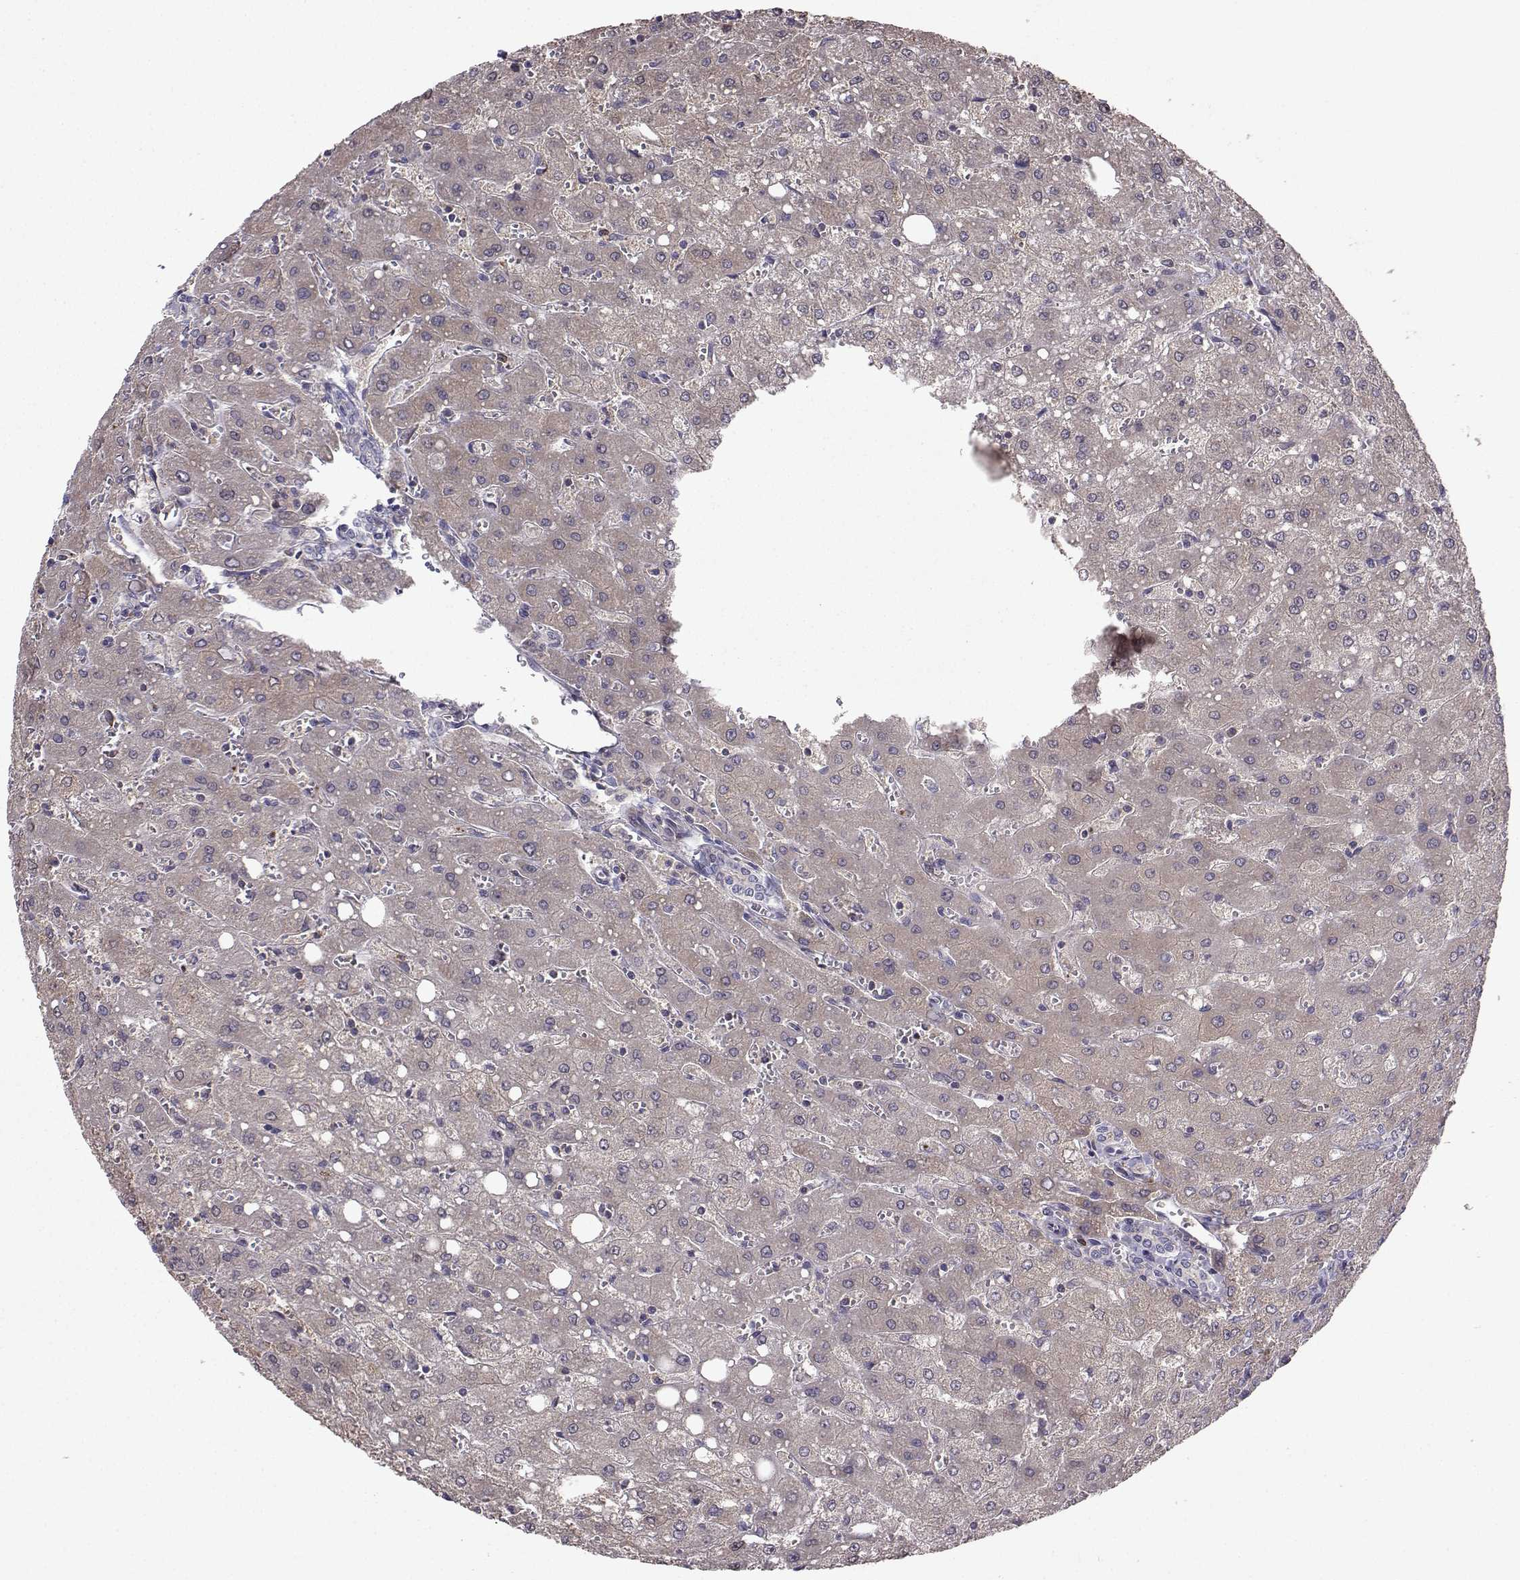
{"staining": {"intensity": "negative", "quantity": "none", "location": "none"}, "tissue": "liver", "cell_type": "Cholangiocytes", "image_type": "normal", "snomed": [{"axis": "morphology", "description": "Normal tissue, NOS"}, {"axis": "topography", "description": "Liver"}], "caption": "The histopathology image shows no significant expression in cholangiocytes of liver. The staining is performed using DAB brown chromogen with nuclei counter-stained in using hematoxylin.", "gene": "STXBP5", "patient": {"sex": "female", "age": 53}}